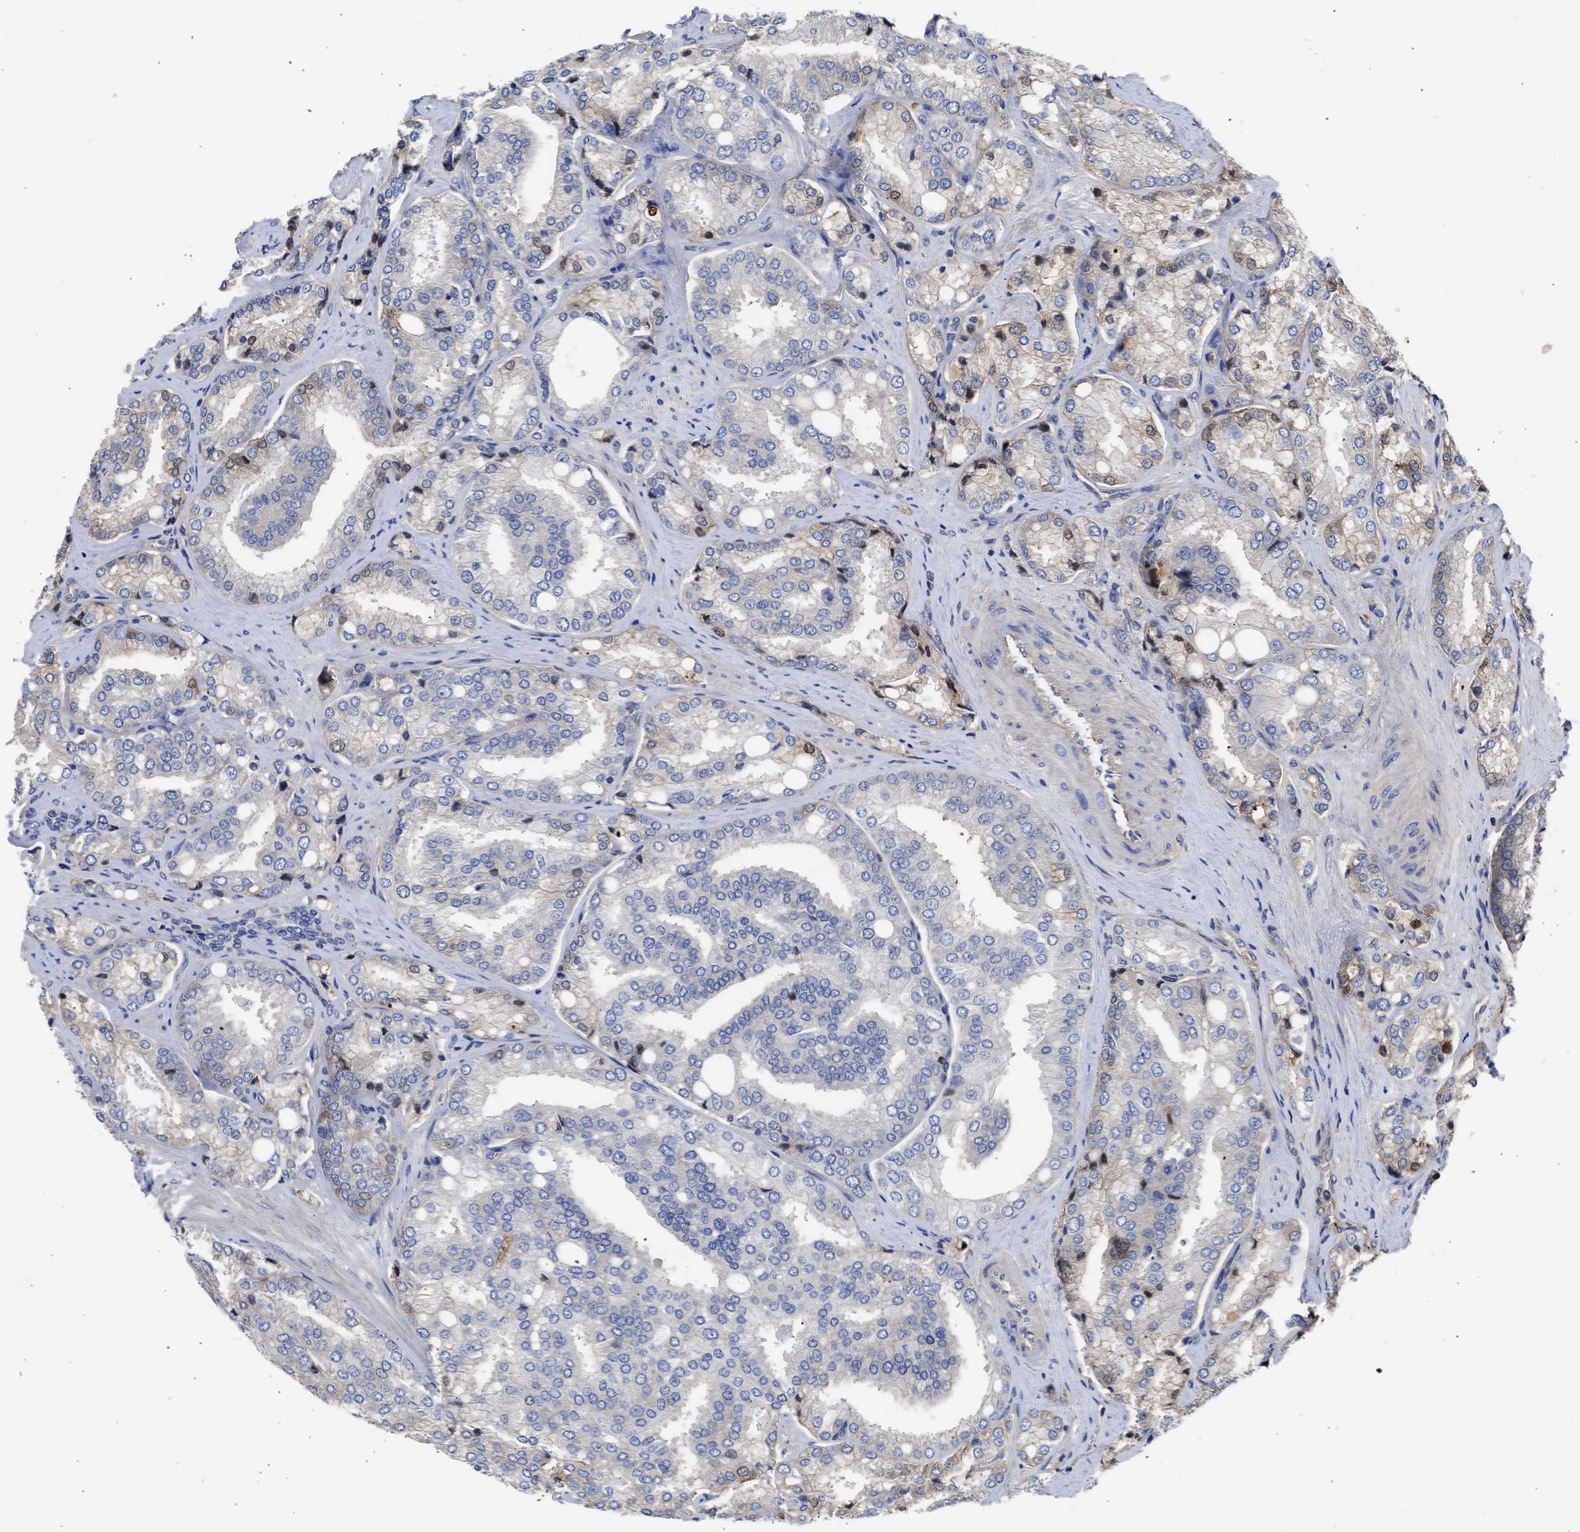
{"staining": {"intensity": "negative", "quantity": "none", "location": "none"}, "tissue": "prostate cancer", "cell_type": "Tumor cells", "image_type": "cancer", "snomed": [{"axis": "morphology", "description": "Adenocarcinoma, High grade"}, {"axis": "topography", "description": "Prostate"}], "caption": "The immunohistochemistry (IHC) photomicrograph has no significant staining in tumor cells of prostate high-grade adenocarcinoma tissue. (Brightfield microscopy of DAB IHC at high magnification).", "gene": "MAS1L", "patient": {"sex": "male", "age": 50}}